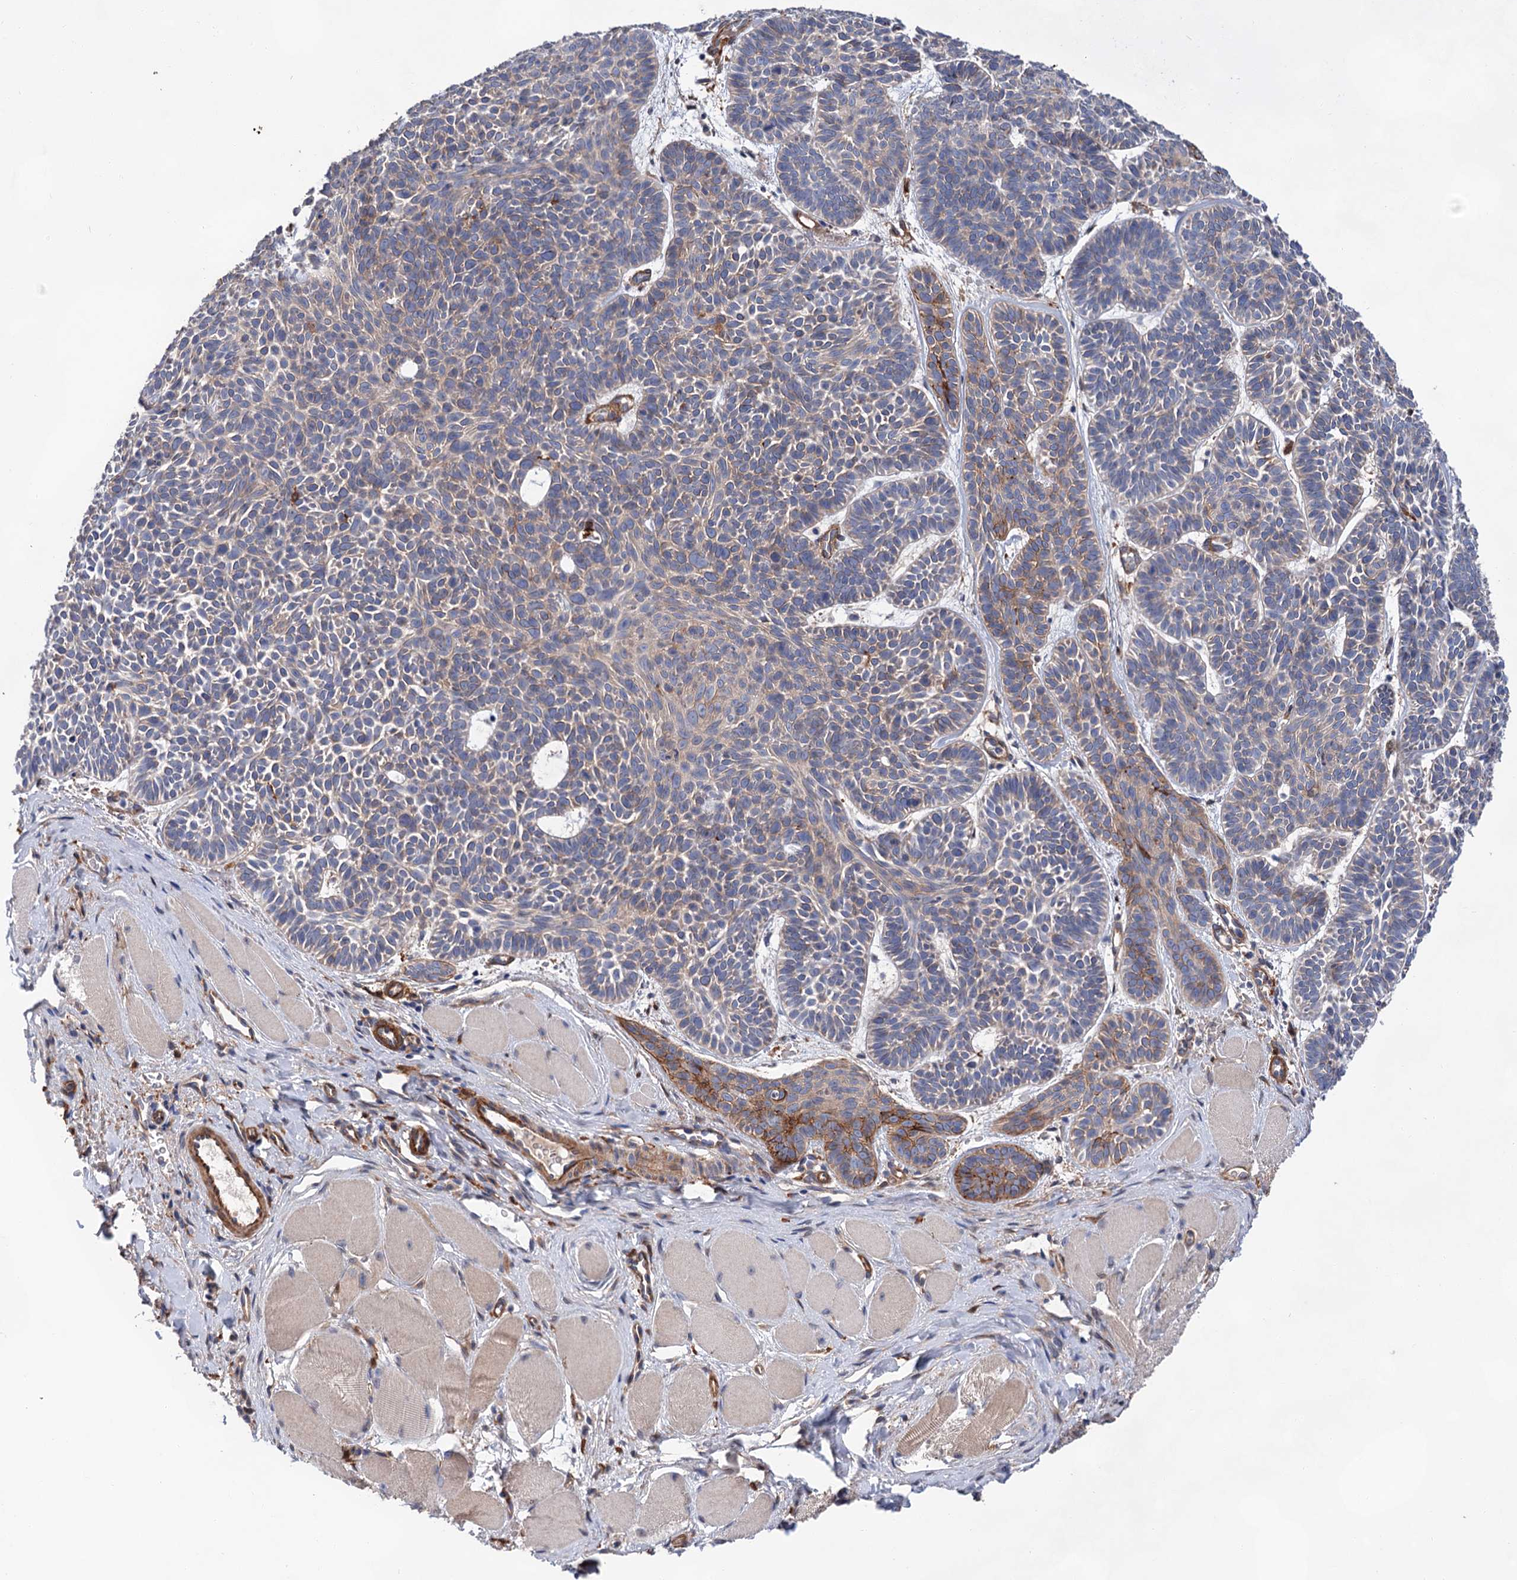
{"staining": {"intensity": "moderate", "quantity": "<25%", "location": "cytoplasmic/membranous"}, "tissue": "skin cancer", "cell_type": "Tumor cells", "image_type": "cancer", "snomed": [{"axis": "morphology", "description": "Basal cell carcinoma"}, {"axis": "topography", "description": "Skin"}], "caption": "Moderate cytoplasmic/membranous staining is present in approximately <25% of tumor cells in skin cancer. (DAB (3,3'-diaminobenzidine) IHC, brown staining for protein, blue staining for nuclei).", "gene": "TMTC3", "patient": {"sex": "male", "age": 85}}